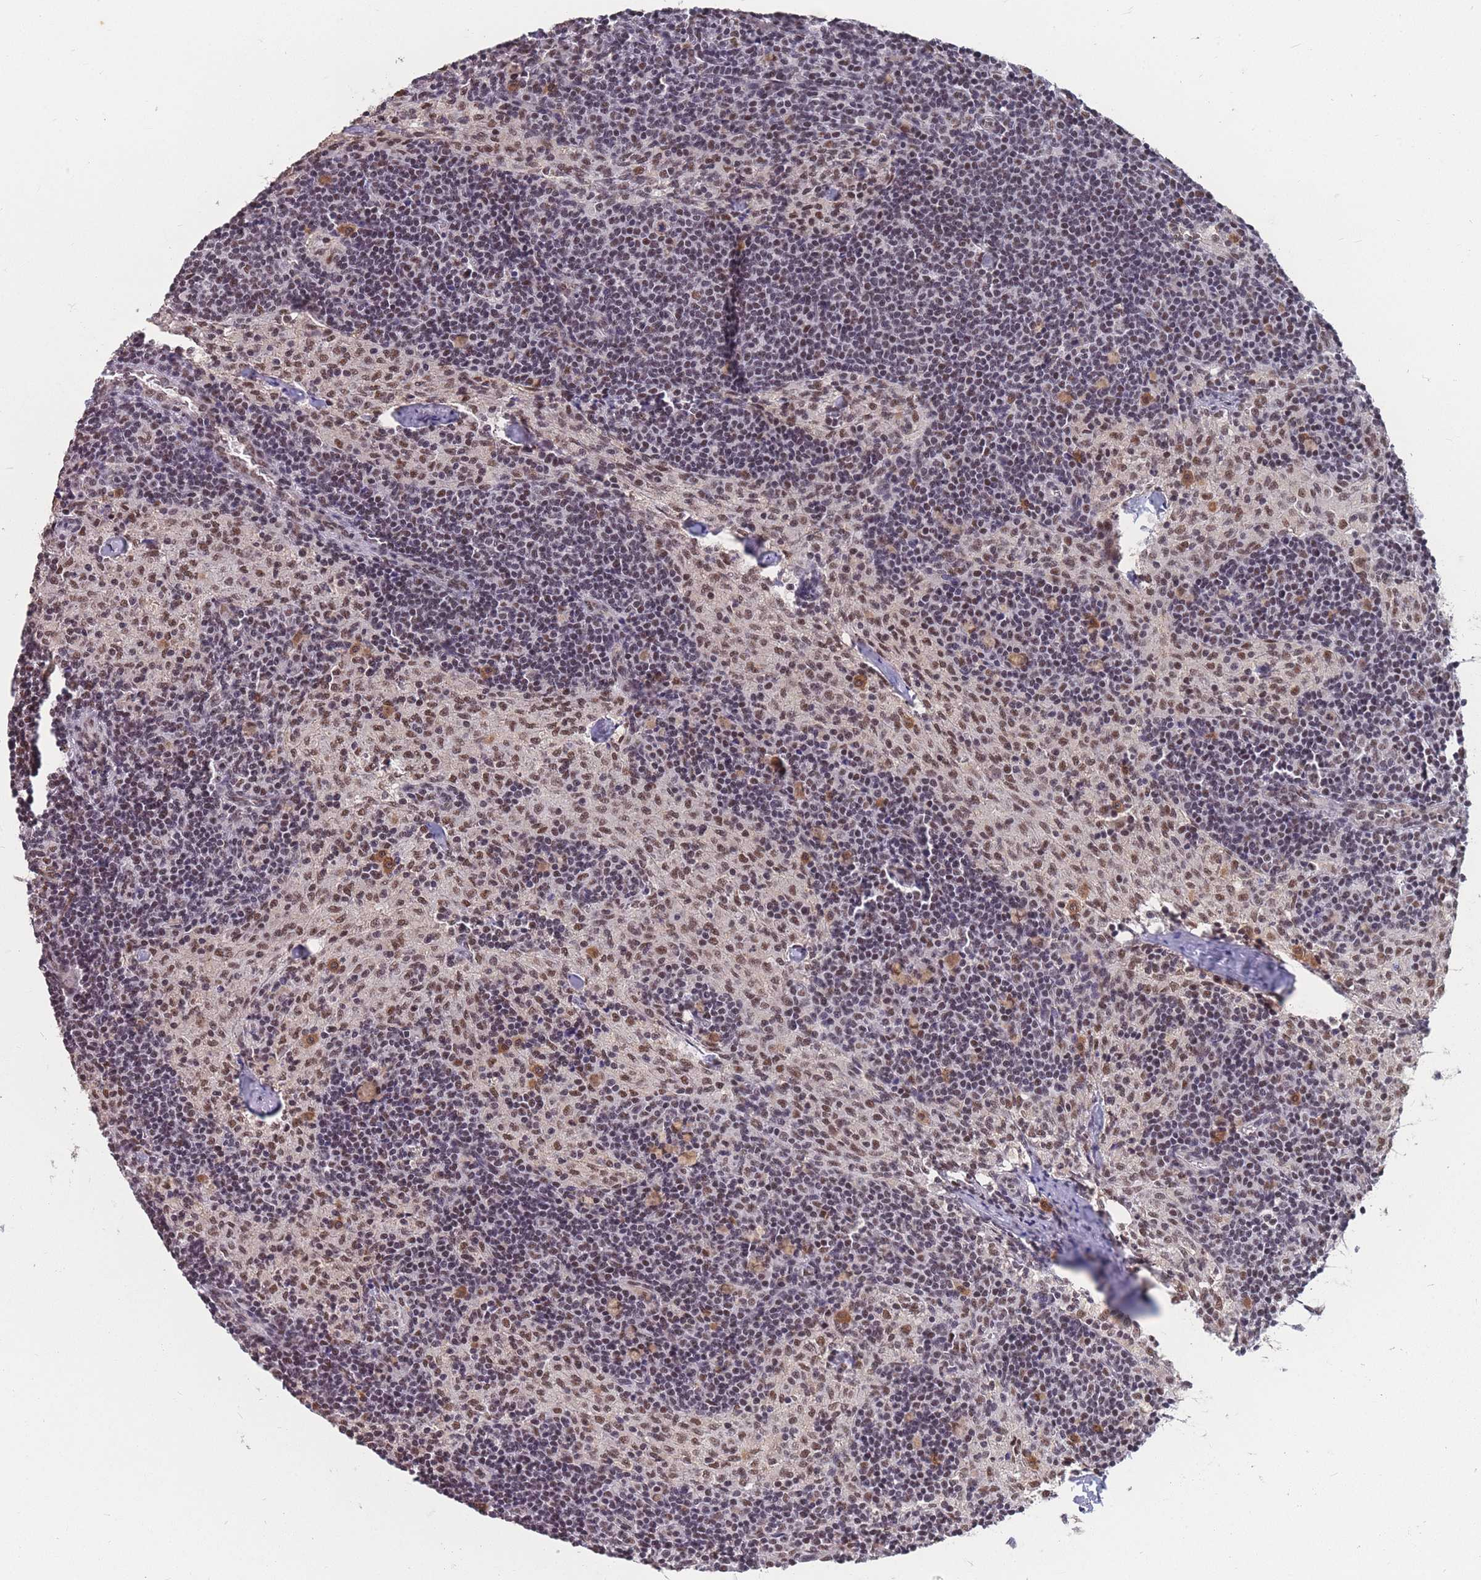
{"staining": {"intensity": "moderate", "quantity": "25%-75%", "location": "nuclear"}, "tissue": "lymph node", "cell_type": "Non-germinal center cells", "image_type": "normal", "snomed": [{"axis": "morphology", "description": "Normal tissue, NOS"}, {"axis": "topography", "description": "Lymph node"}], "caption": "Immunohistochemistry (DAB (3,3'-diaminobenzidine)) staining of normal lymph node exhibits moderate nuclear protein staining in about 25%-75% of non-germinal center cells.", "gene": "SNRPA1", "patient": {"sex": "female", "age": 42}}